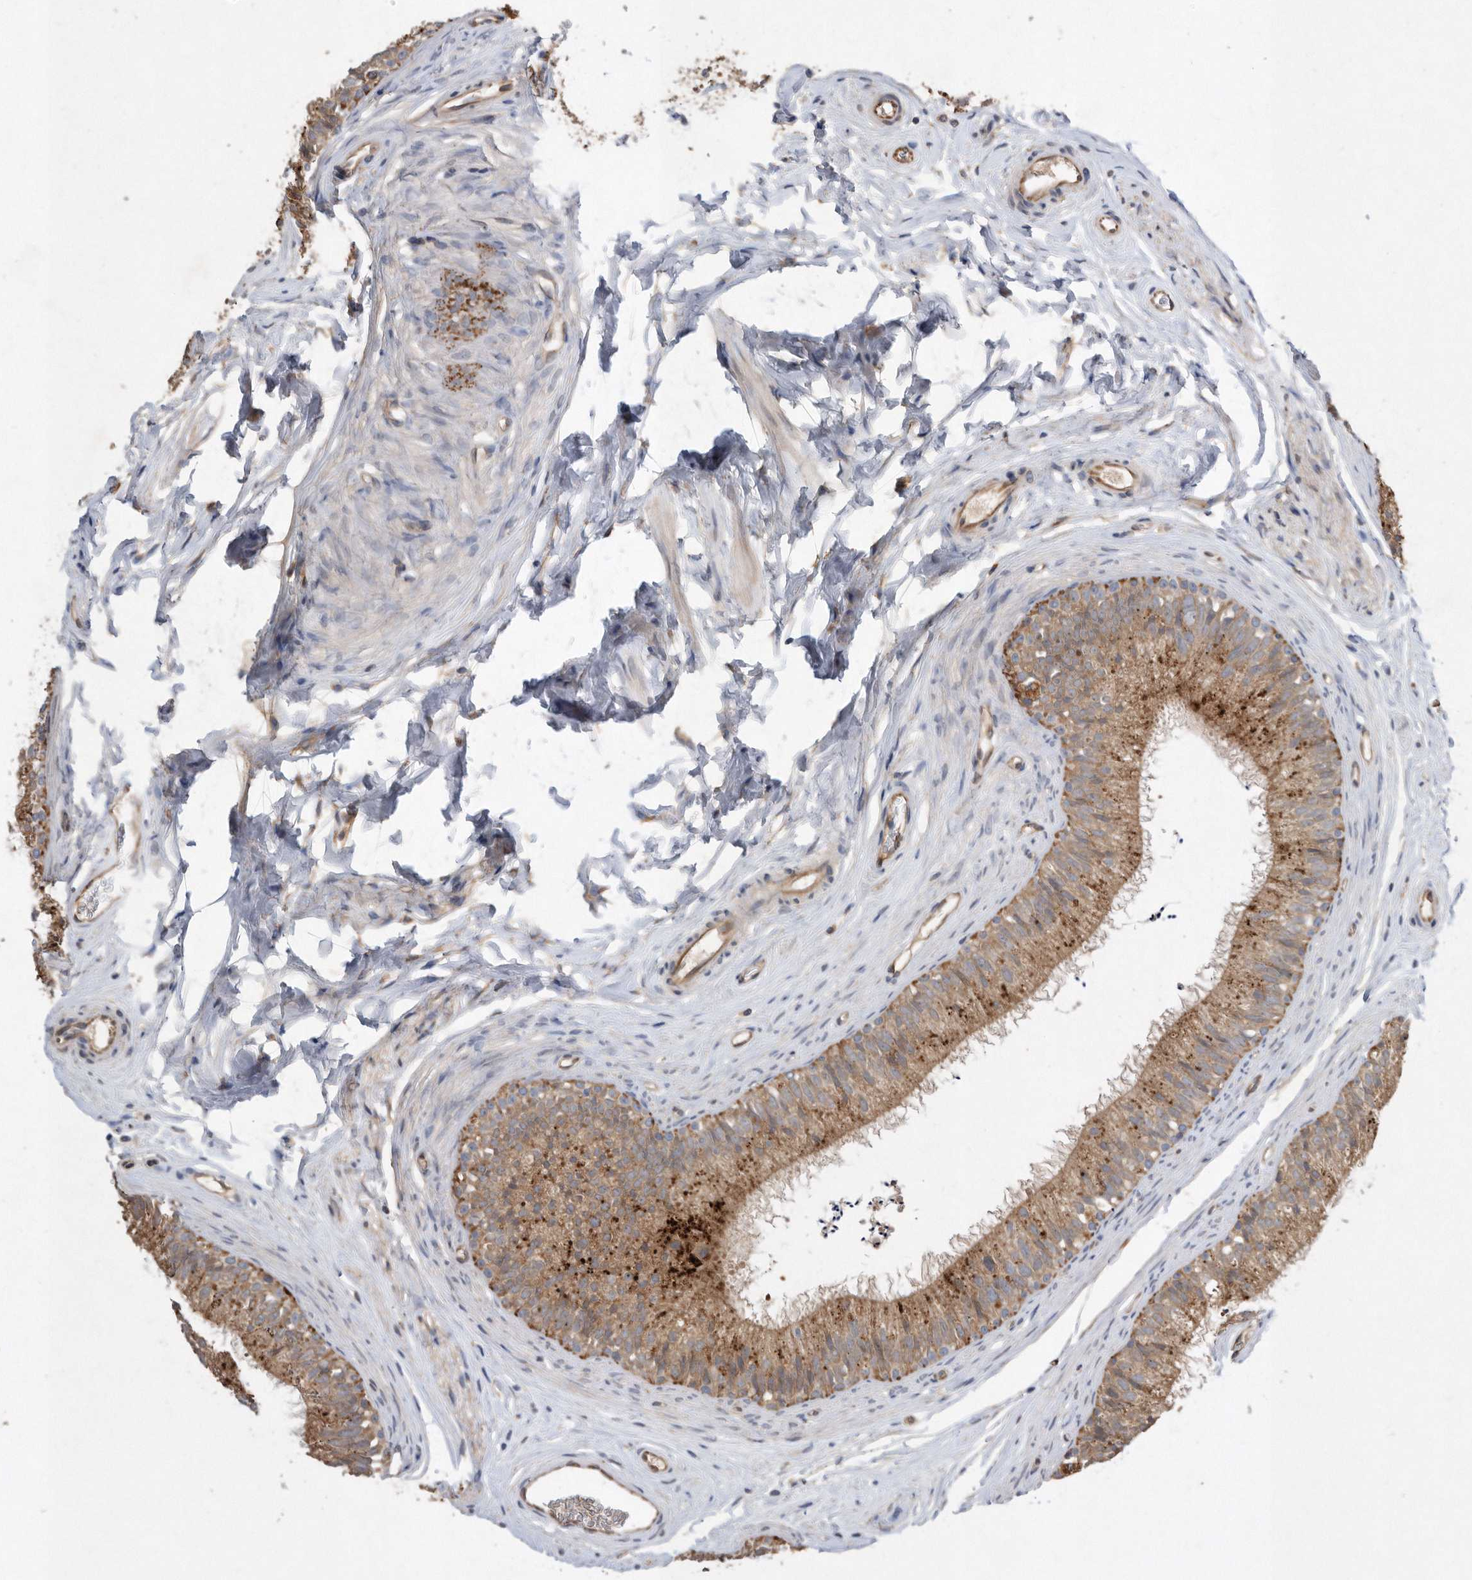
{"staining": {"intensity": "moderate", "quantity": ">75%", "location": "cytoplasmic/membranous"}, "tissue": "epididymis", "cell_type": "Glandular cells", "image_type": "normal", "snomed": [{"axis": "morphology", "description": "Normal tissue, NOS"}, {"axis": "topography", "description": "Epididymis"}], "caption": "Human epididymis stained for a protein (brown) displays moderate cytoplasmic/membranous positive positivity in about >75% of glandular cells.", "gene": "PON2", "patient": {"sex": "male", "age": 29}}